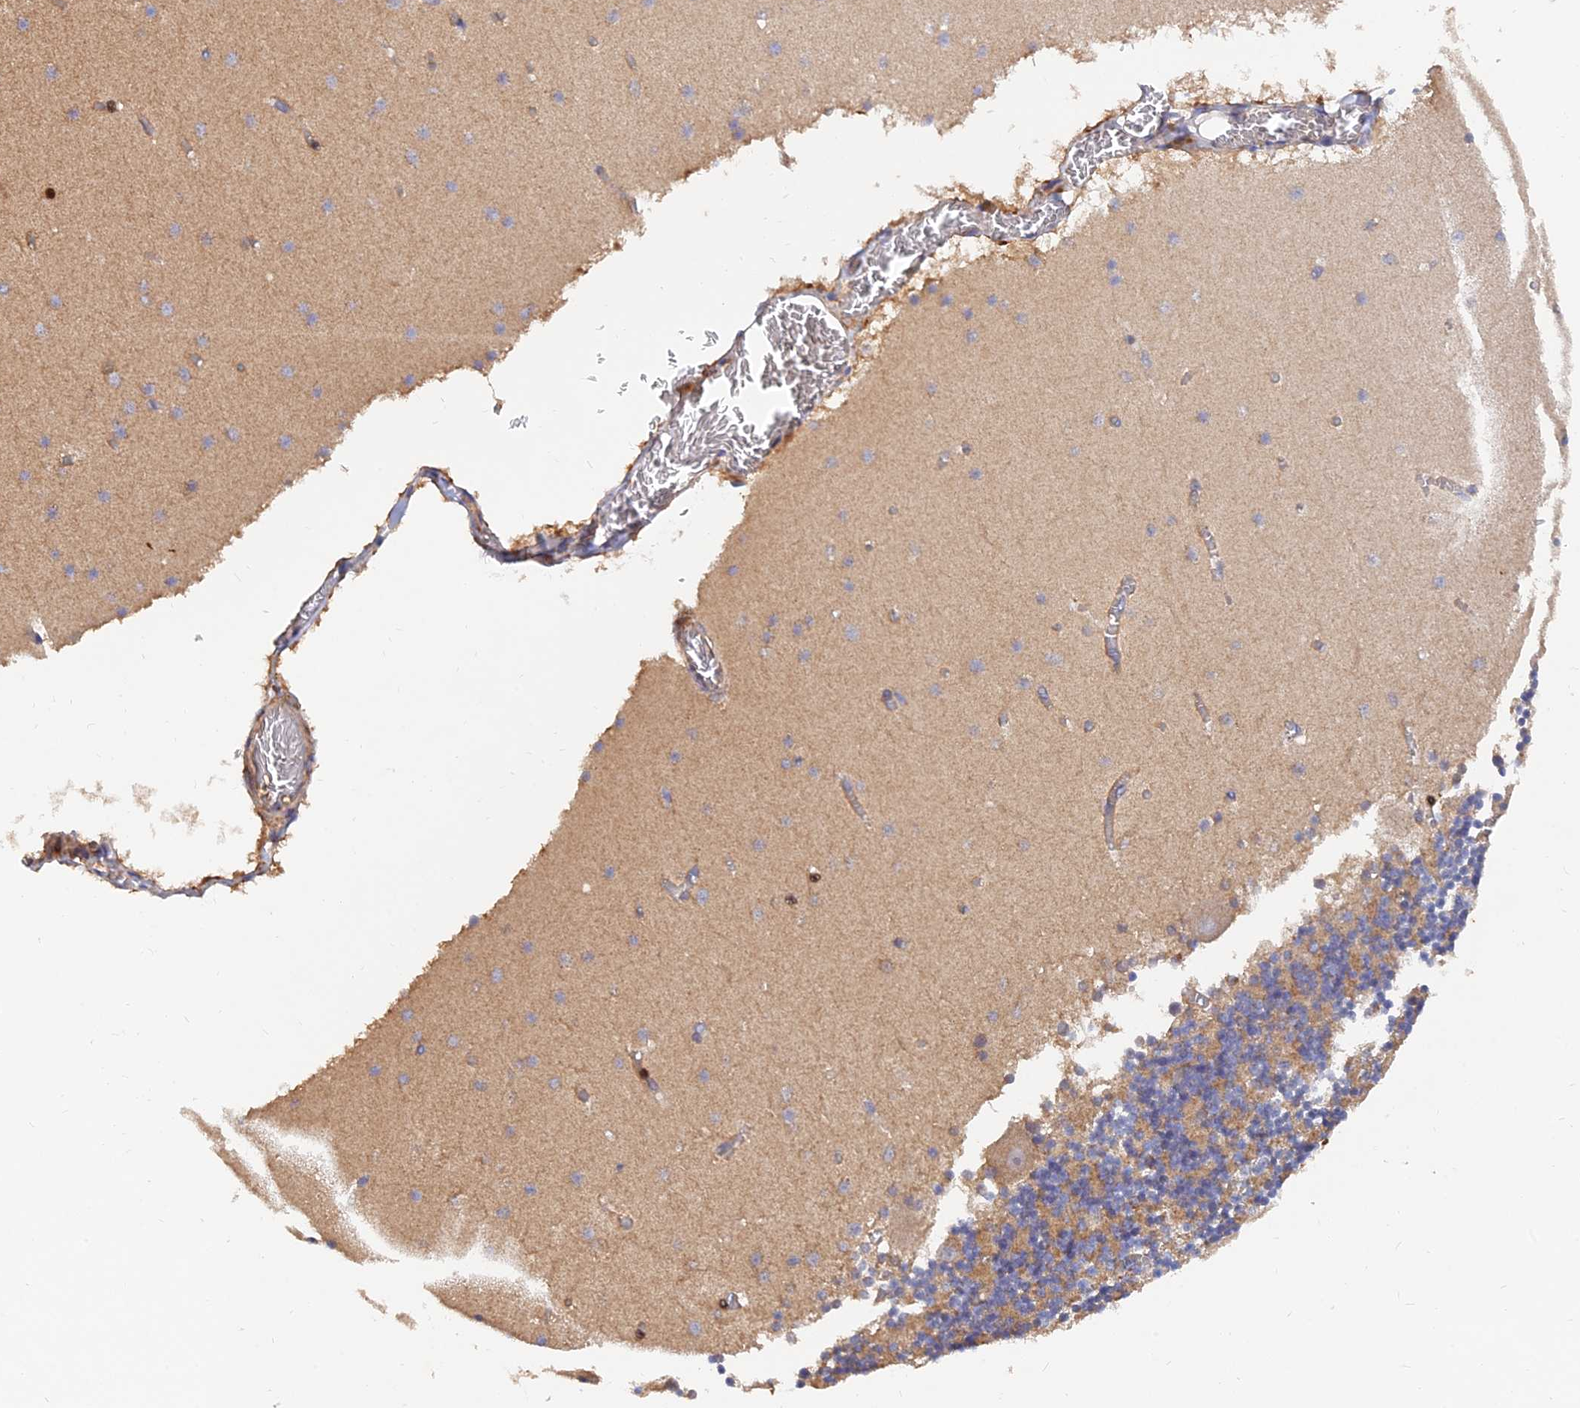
{"staining": {"intensity": "moderate", "quantity": "25%-75%", "location": "cytoplasmic/membranous"}, "tissue": "cerebellum", "cell_type": "Cells in granular layer", "image_type": "normal", "snomed": [{"axis": "morphology", "description": "Normal tissue, NOS"}, {"axis": "topography", "description": "Cerebellum"}], "caption": "About 25%-75% of cells in granular layer in benign human cerebellum show moderate cytoplasmic/membranous protein expression as visualized by brown immunohistochemical staining.", "gene": "SLC38A11", "patient": {"sex": "female", "age": 28}}